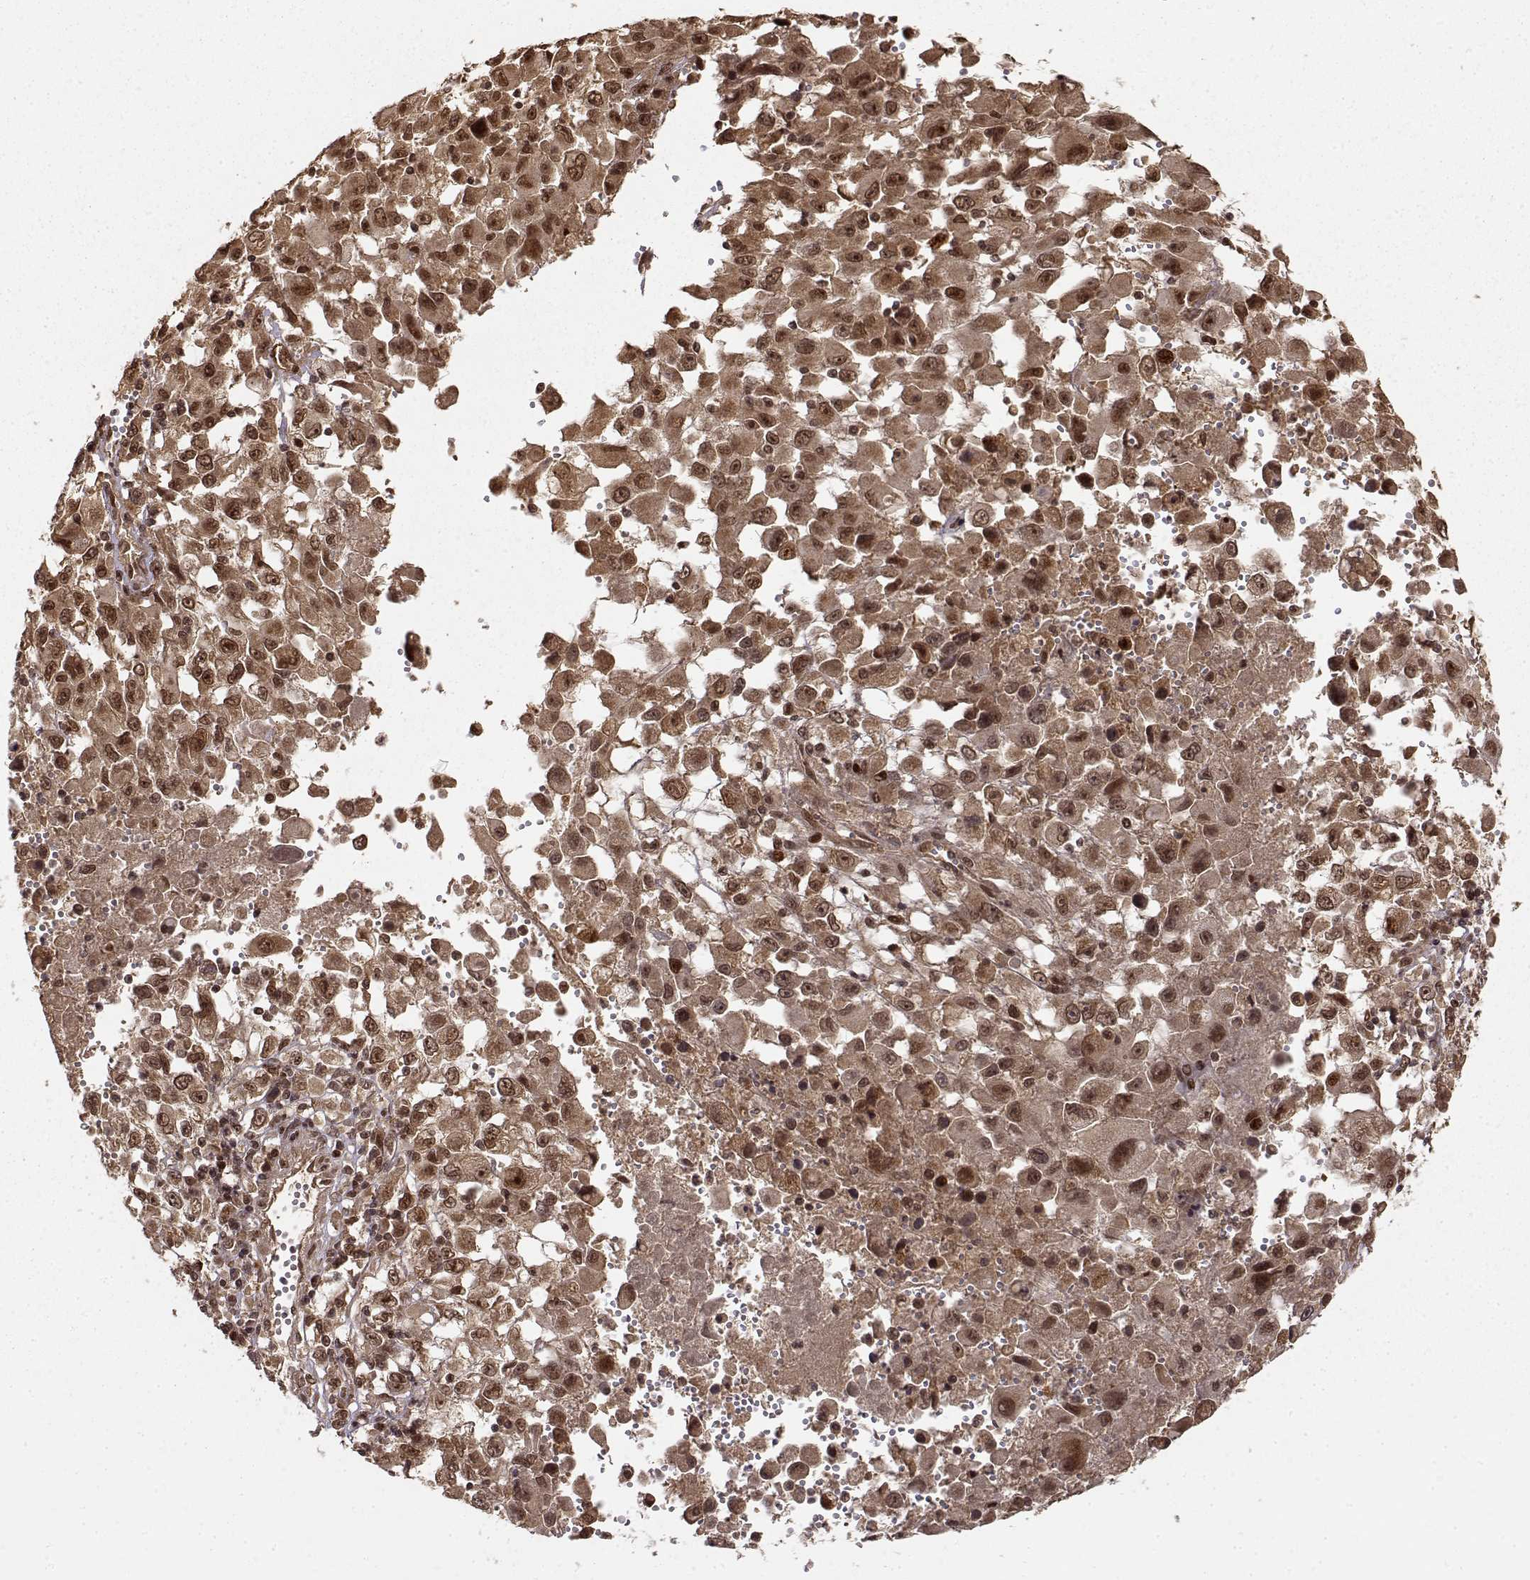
{"staining": {"intensity": "moderate", "quantity": ">75%", "location": "cytoplasmic/membranous,nuclear"}, "tissue": "melanoma", "cell_type": "Tumor cells", "image_type": "cancer", "snomed": [{"axis": "morphology", "description": "Malignant melanoma, Metastatic site"}, {"axis": "topography", "description": "Soft tissue"}], "caption": "The immunohistochemical stain labels moderate cytoplasmic/membranous and nuclear expression in tumor cells of melanoma tissue.", "gene": "MAEA", "patient": {"sex": "male", "age": 50}}